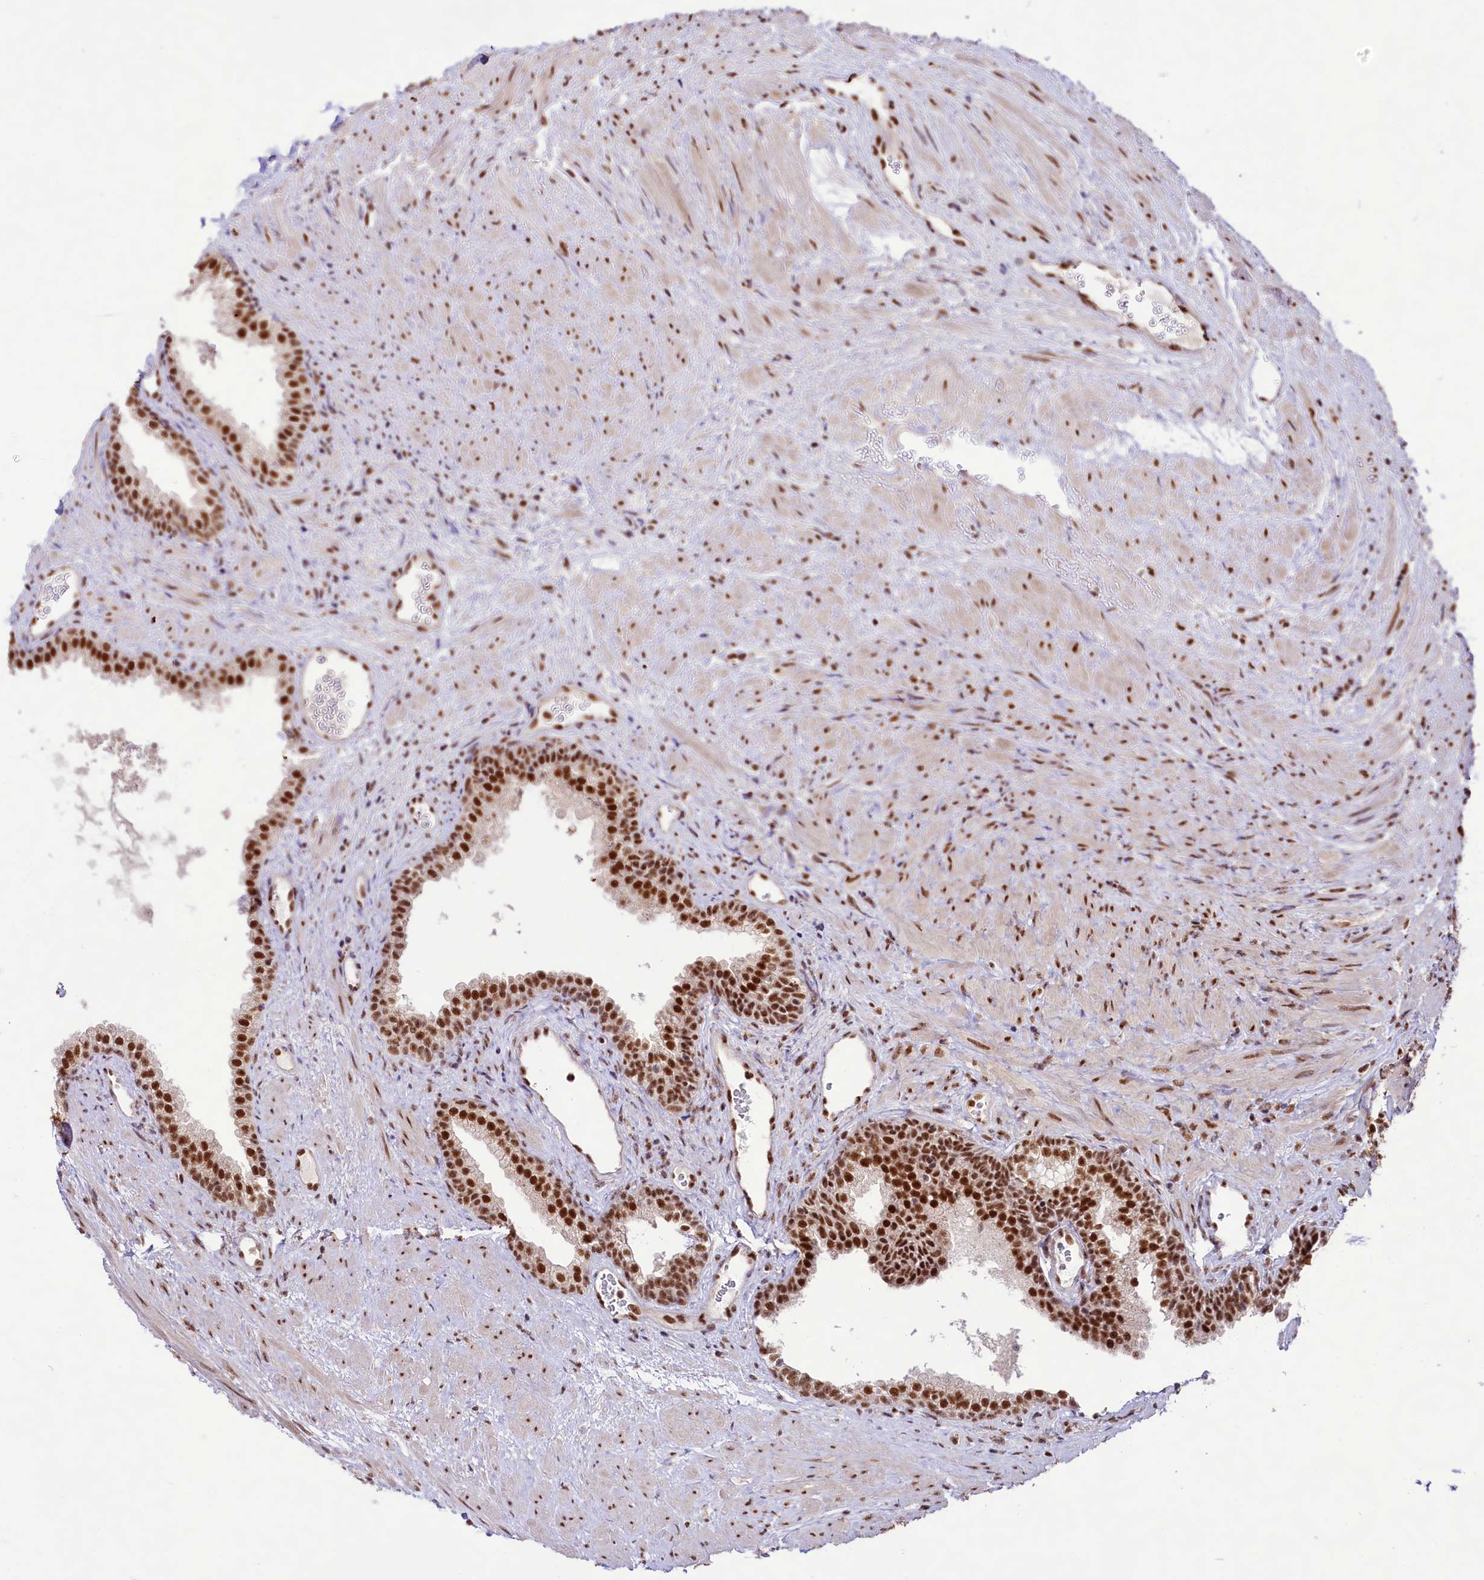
{"staining": {"intensity": "strong", "quantity": ">75%", "location": "nuclear"}, "tissue": "prostate", "cell_type": "Glandular cells", "image_type": "normal", "snomed": [{"axis": "morphology", "description": "Normal tissue, NOS"}, {"axis": "topography", "description": "Prostate"}], "caption": "A brown stain highlights strong nuclear staining of a protein in glandular cells of unremarkable prostate. (brown staining indicates protein expression, while blue staining denotes nuclei).", "gene": "HIRA", "patient": {"sex": "male", "age": 76}}